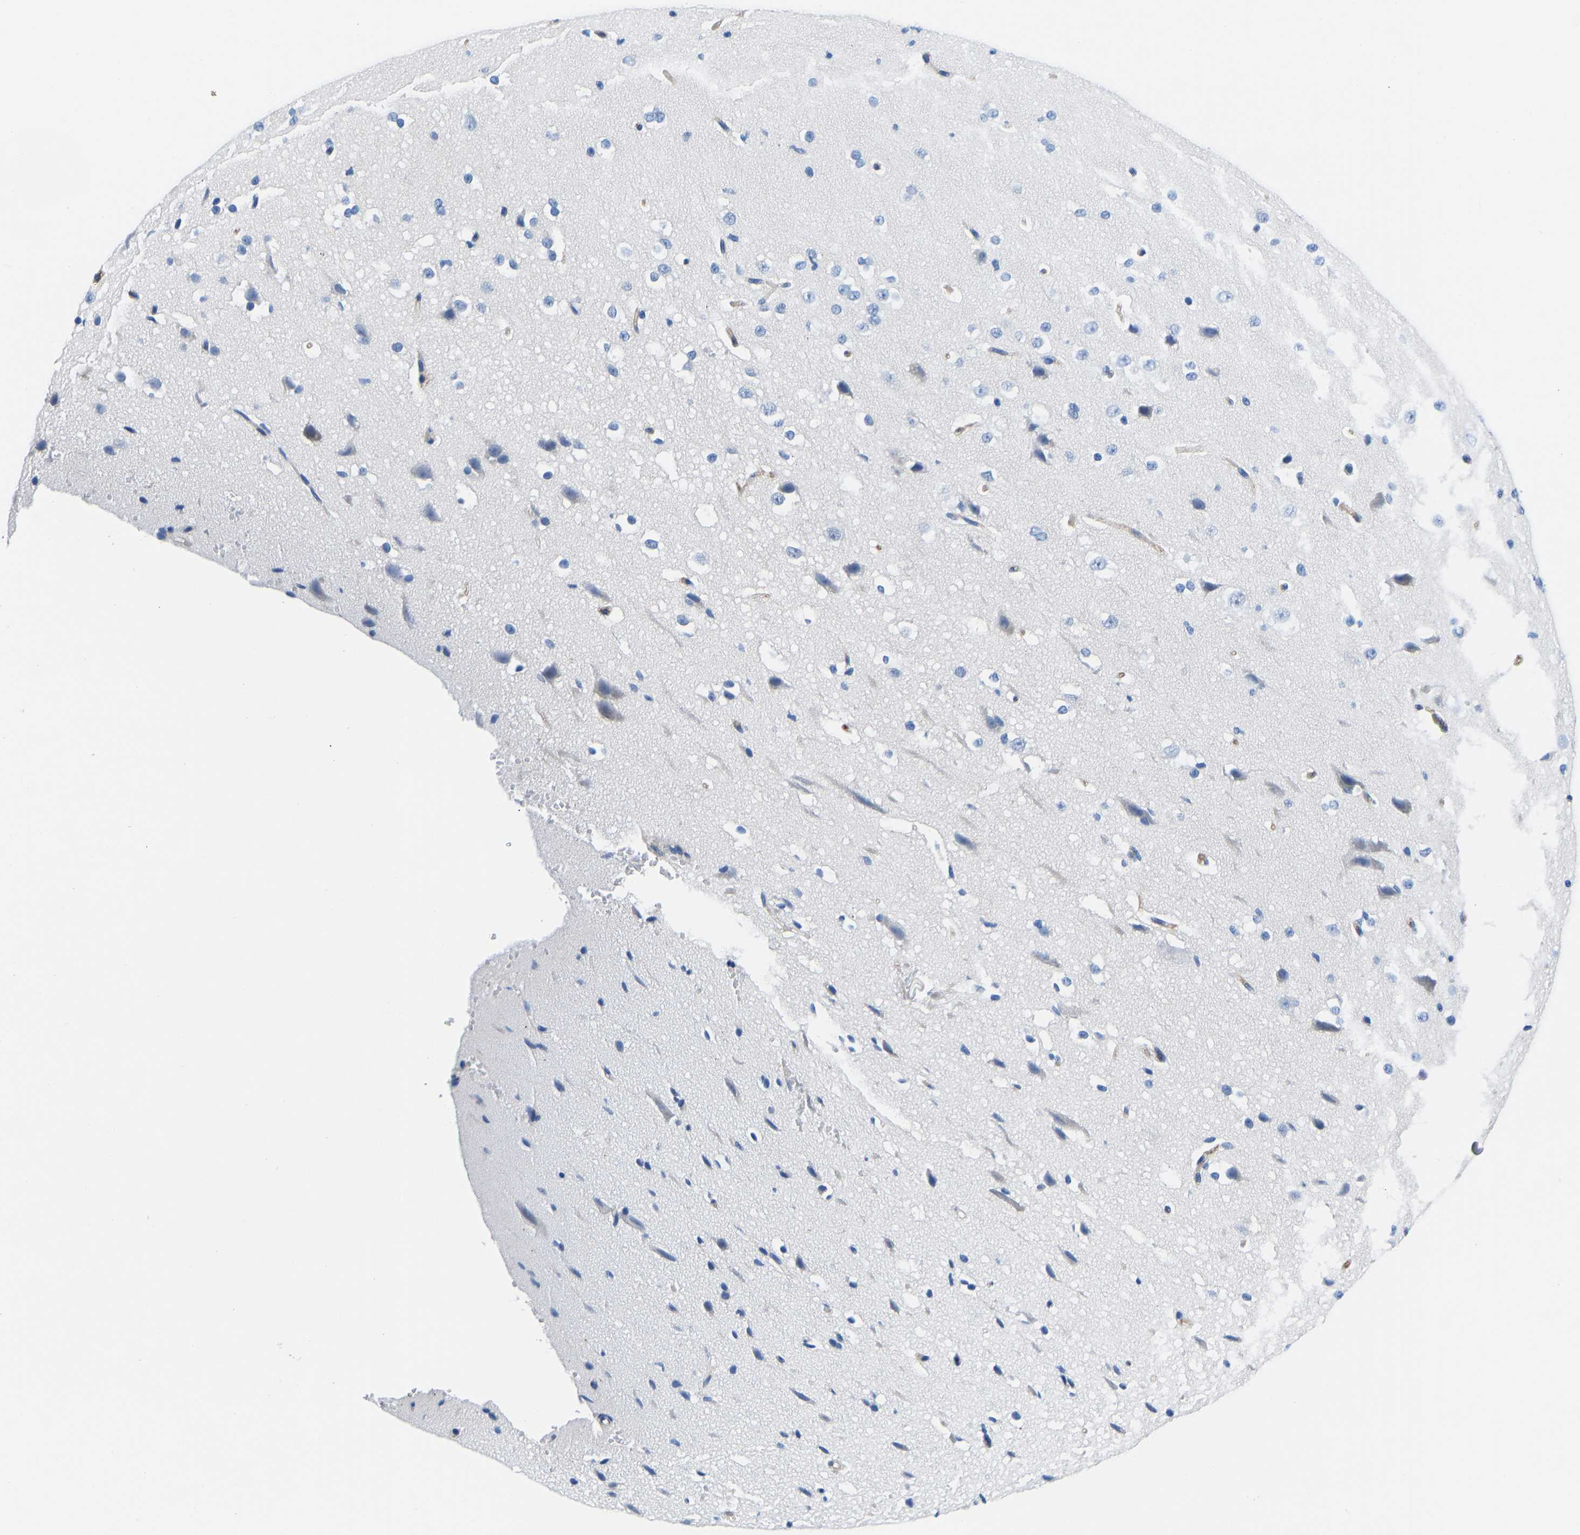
{"staining": {"intensity": "negative", "quantity": "none", "location": "none"}, "tissue": "cerebral cortex", "cell_type": "Endothelial cells", "image_type": "normal", "snomed": [{"axis": "morphology", "description": "Normal tissue, NOS"}, {"axis": "morphology", "description": "Developmental malformation"}, {"axis": "topography", "description": "Cerebral cortex"}], "caption": "Immunohistochemical staining of benign cerebral cortex exhibits no significant expression in endothelial cells. (DAB immunohistochemistry, high magnification).", "gene": "HSPG2", "patient": {"sex": "female", "age": 30}}